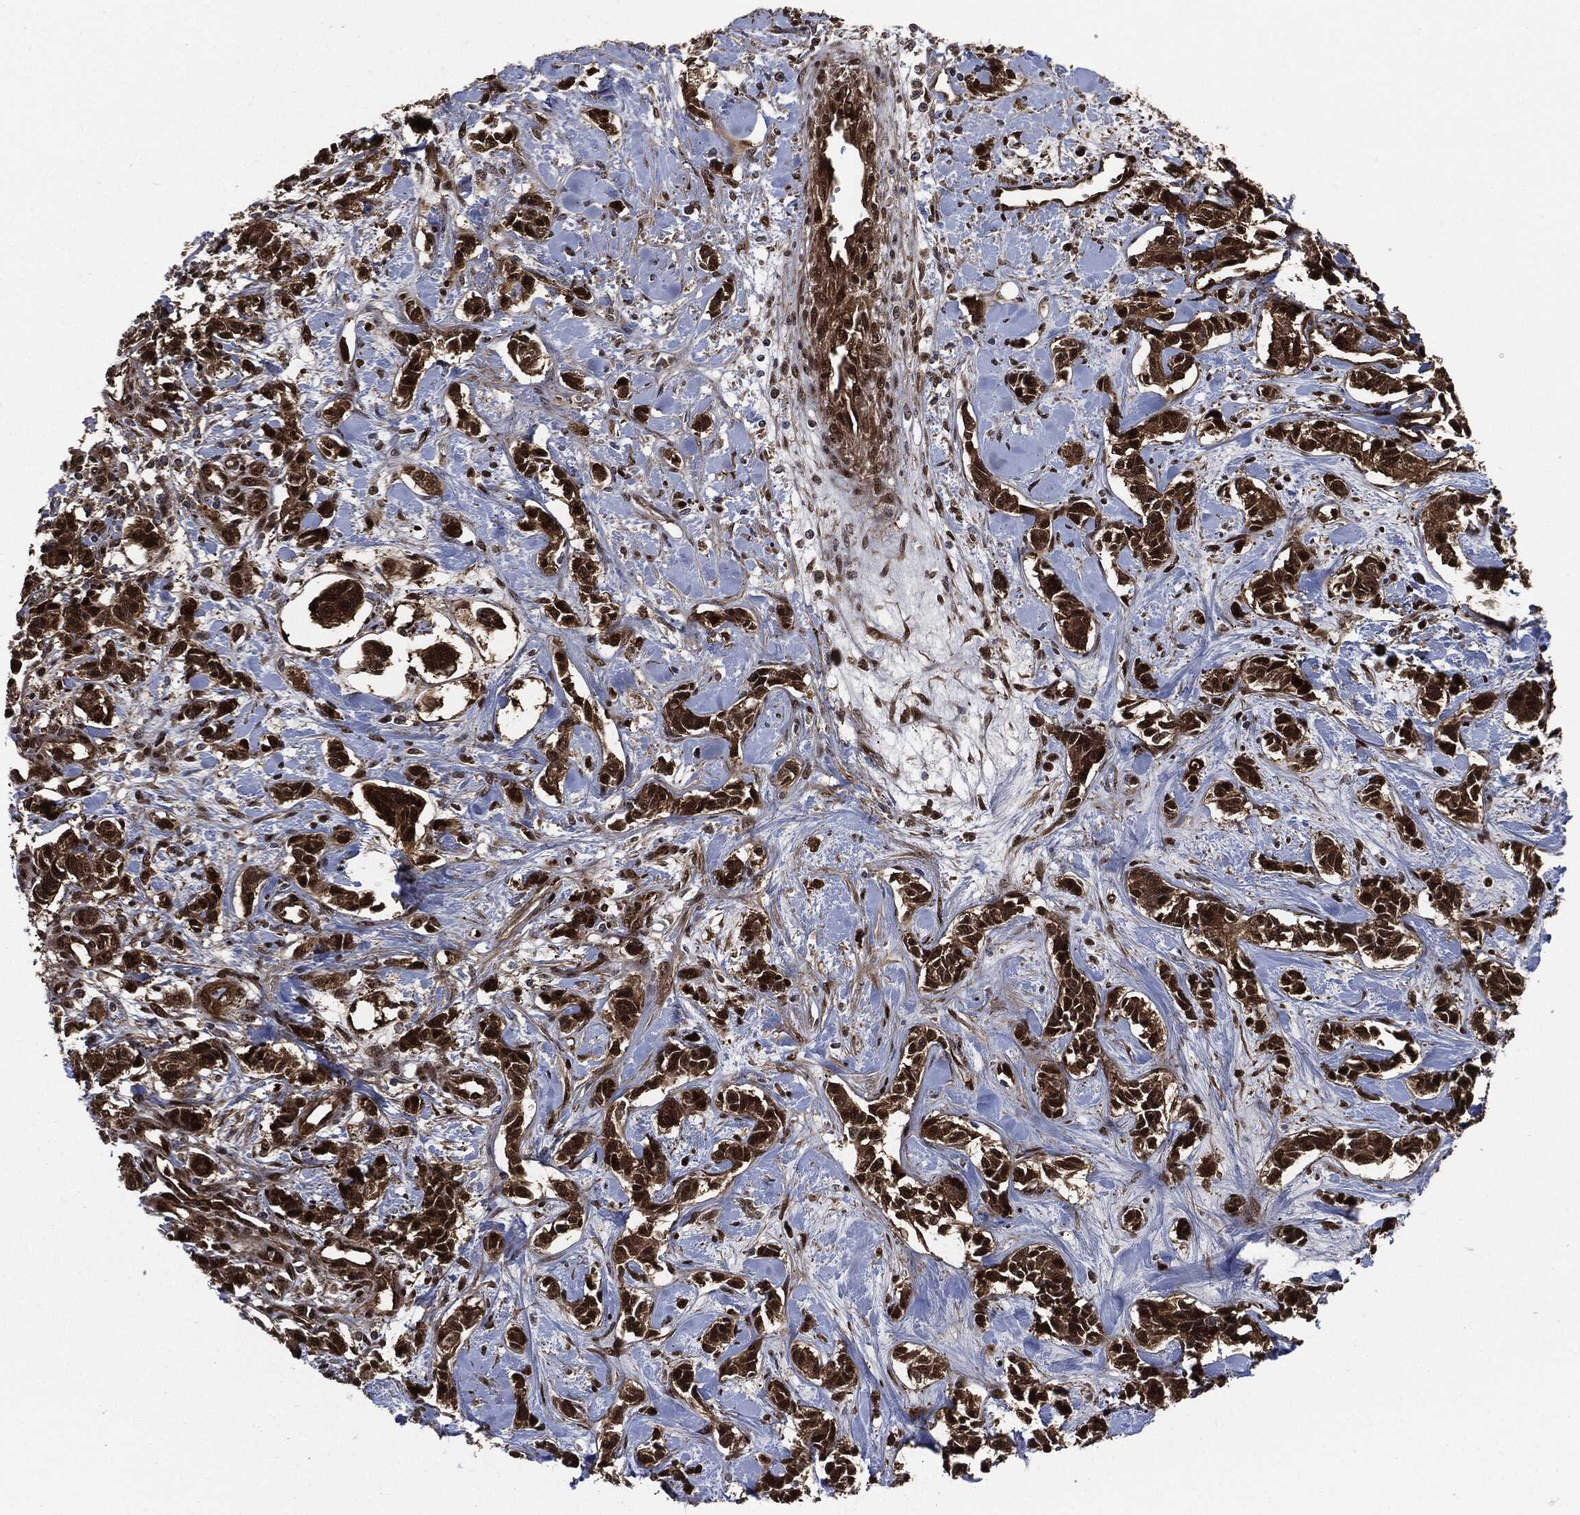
{"staining": {"intensity": "strong", "quantity": ">75%", "location": "cytoplasmic/membranous,nuclear"}, "tissue": "carcinoid", "cell_type": "Tumor cells", "image_type": "cancer", "snomed": [{"axis": "morphology", "description": "Carcinoid, malignant, NOS"}, {"axis": "topography", "description": "Kidney"}], "caption": "A micrograph of malignant carcinoid stained for a protein displays strong cytoplasmic/membranous and nuclear brown staining in tumor cells.", "gene": "DCTN1", "patient": {"sex": "female", "age": 41}}